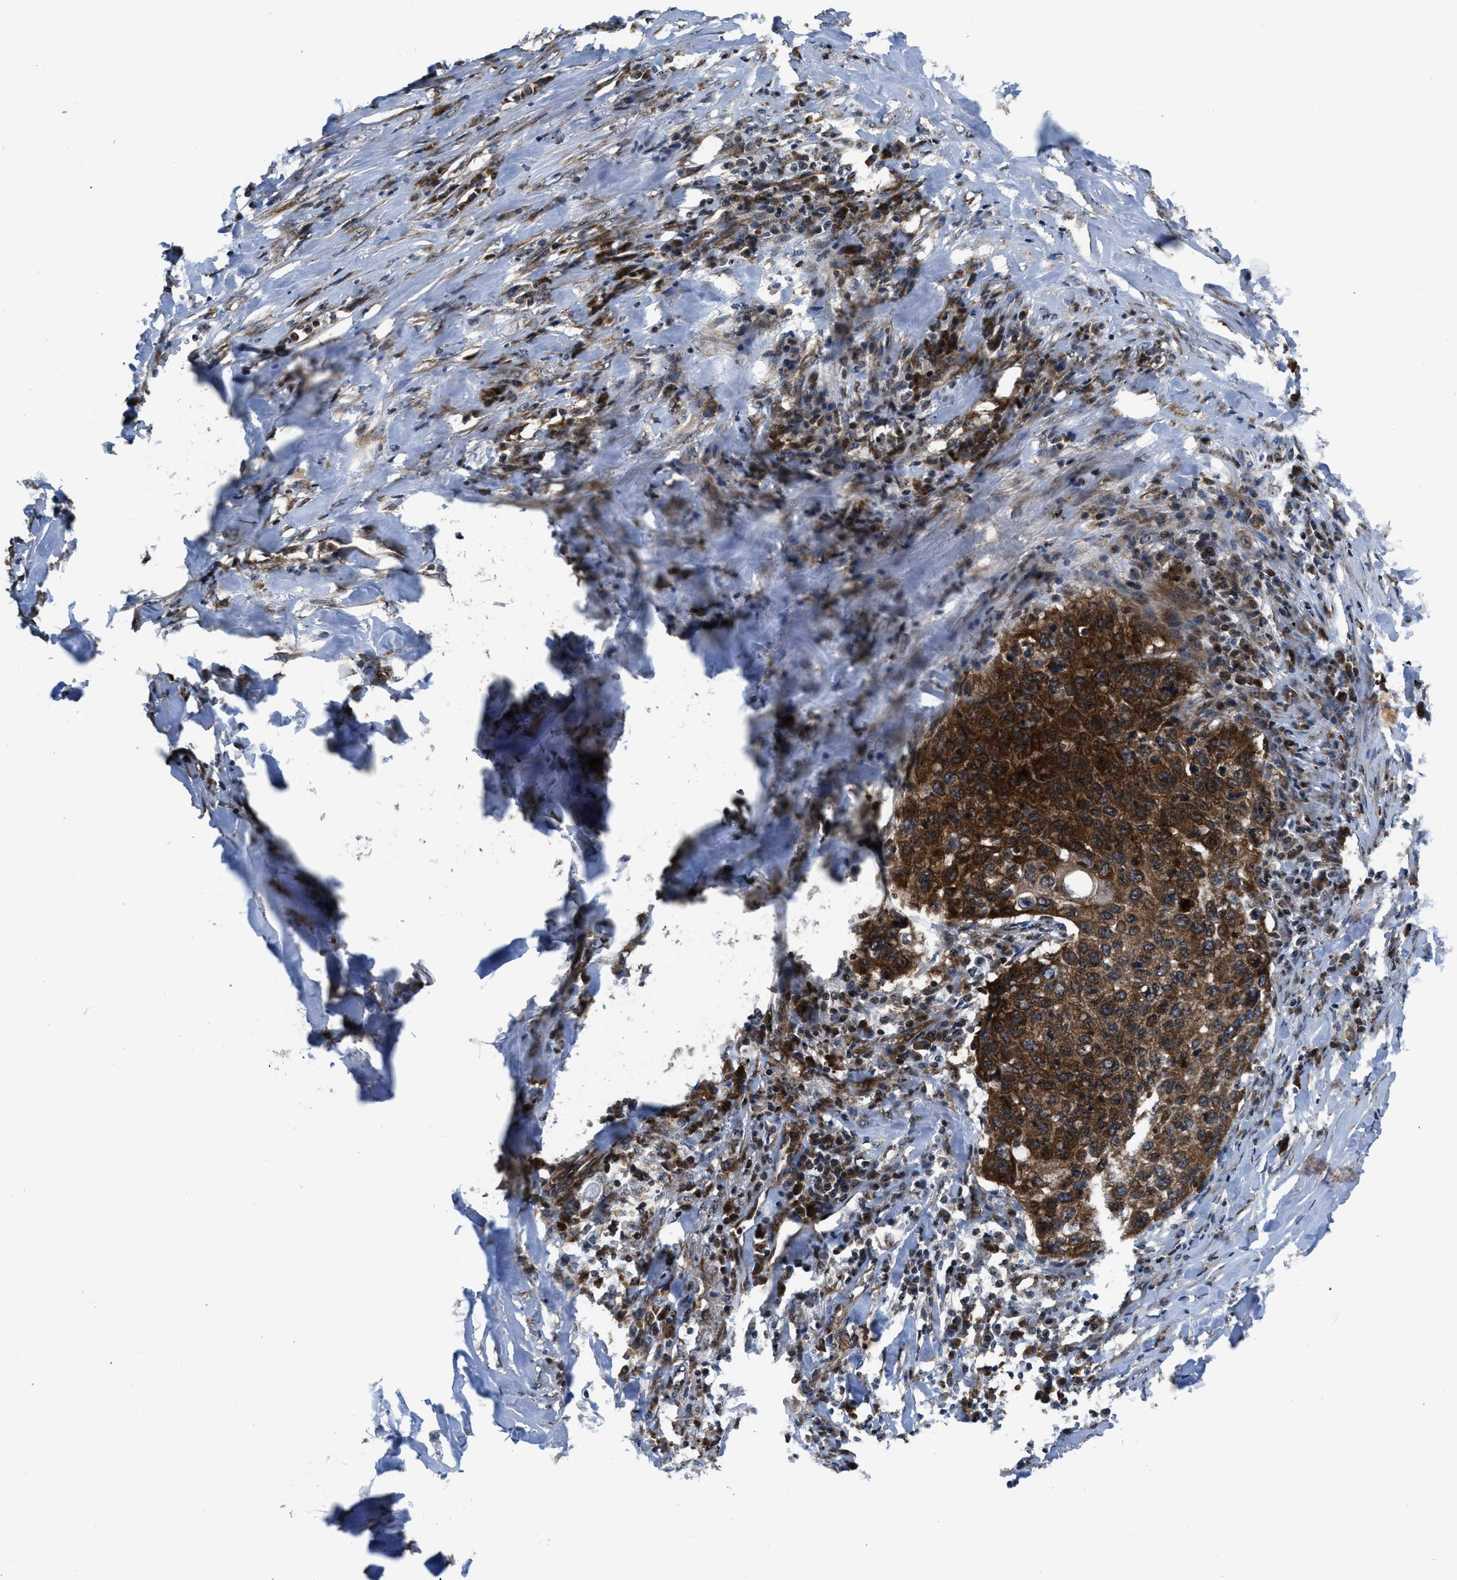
{"staining": {"intensity": "strong", "quantity": ">75%", "location": "cytoplasmic/membranous"}, "tissue": "lung cancer", "cell_type": "Tumor cells", "image_type": "cancer", "snomed": [{"axis": "morphology", "description": "Squamous cell carcinoma, NOS"}, {"axis": "topography", "description": "Lung"}], "caption": "Immunohistochemistry (IHC) micrograph of neoplastic tissue: human lung cancer stained using IHC displays high levels of strong protein expression localized specifically in the cytoplasmic/membranous of tumor cells, appearing as a cytoplasmic/membranous brown color.", "gene": "PPP2CB", "patient": {"sex": "female", "age": 63}}